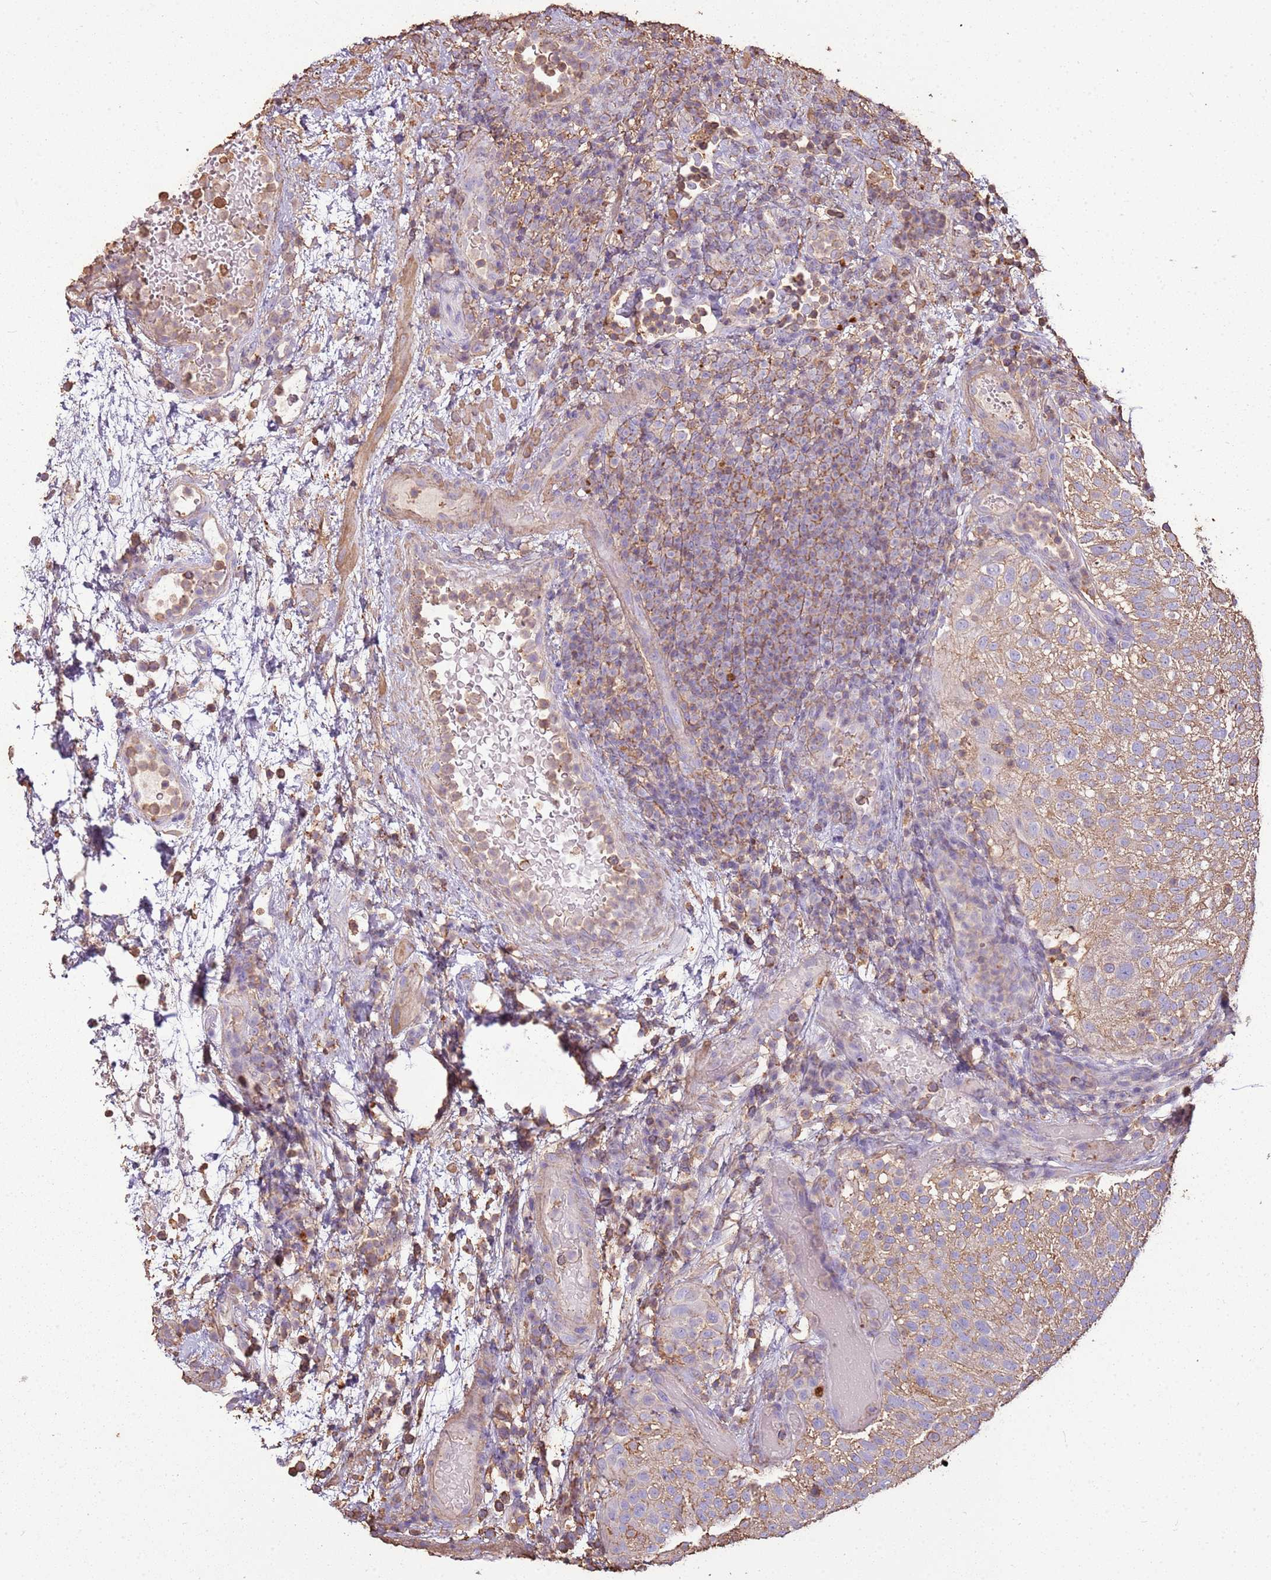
{"staining": {"intensity": "moderate", "quantity": ">75%", "location": "cytoplasmic/membranous"}, "tissue": "urothelial cancer", "cell_type": "Tumor cells", "image_type": "cancer", "snomed": [{"axis": "morphology", "description": "Urothelial carcinoma, Low grade"}, {"axis": "topography", "description": "Urinary bladder"}], "caption": "Urothelial cancer stained with immunohistochemistry exhibits moderate cytoplasmic/membranous positivity in approximately >75% of tumor cells.", "gene": "ARL10", "patient": {"sex": "male", "age": 78}}